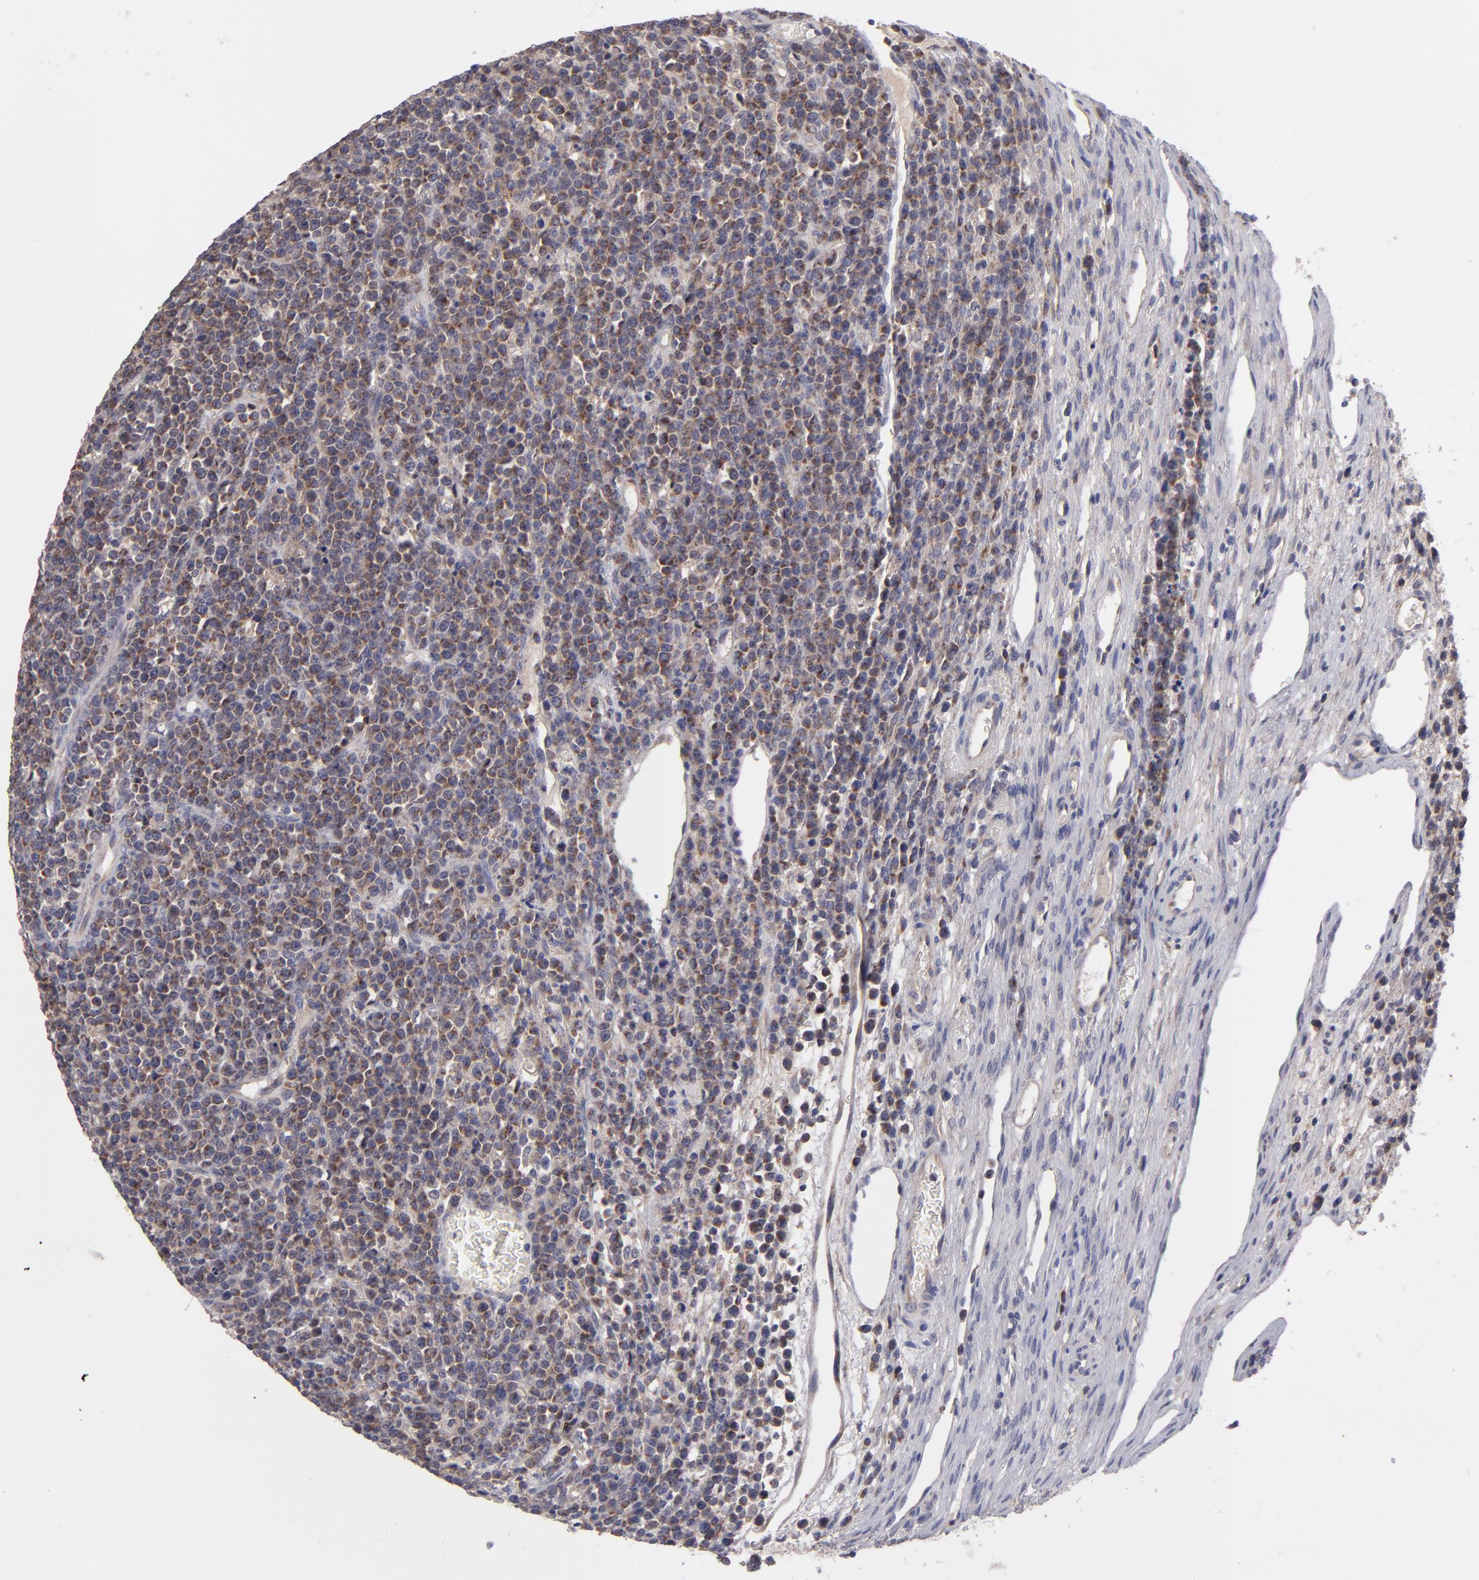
{"staining": {"intensity": "moderate", "quantity": ">75%", "location": "cytoplasmic/membranous"}, "tissue": "lymphoma", "cell_type": "Tumor cells", "image_type": "cancer", "snomed": [{"axis": "morphology", "description": "Malignant lymphoma, non-Hodgkin's type, High grade"}, {"axis": "topography", "description": "Ovary"}], "caption": "Protein expression analysis of lymphoma exhibits moderate cytoplasmic/membranous expression in approximately >75% of tumor cells.", "gene": "HCCS", "patient": {"sex": "female", "age": 56}}